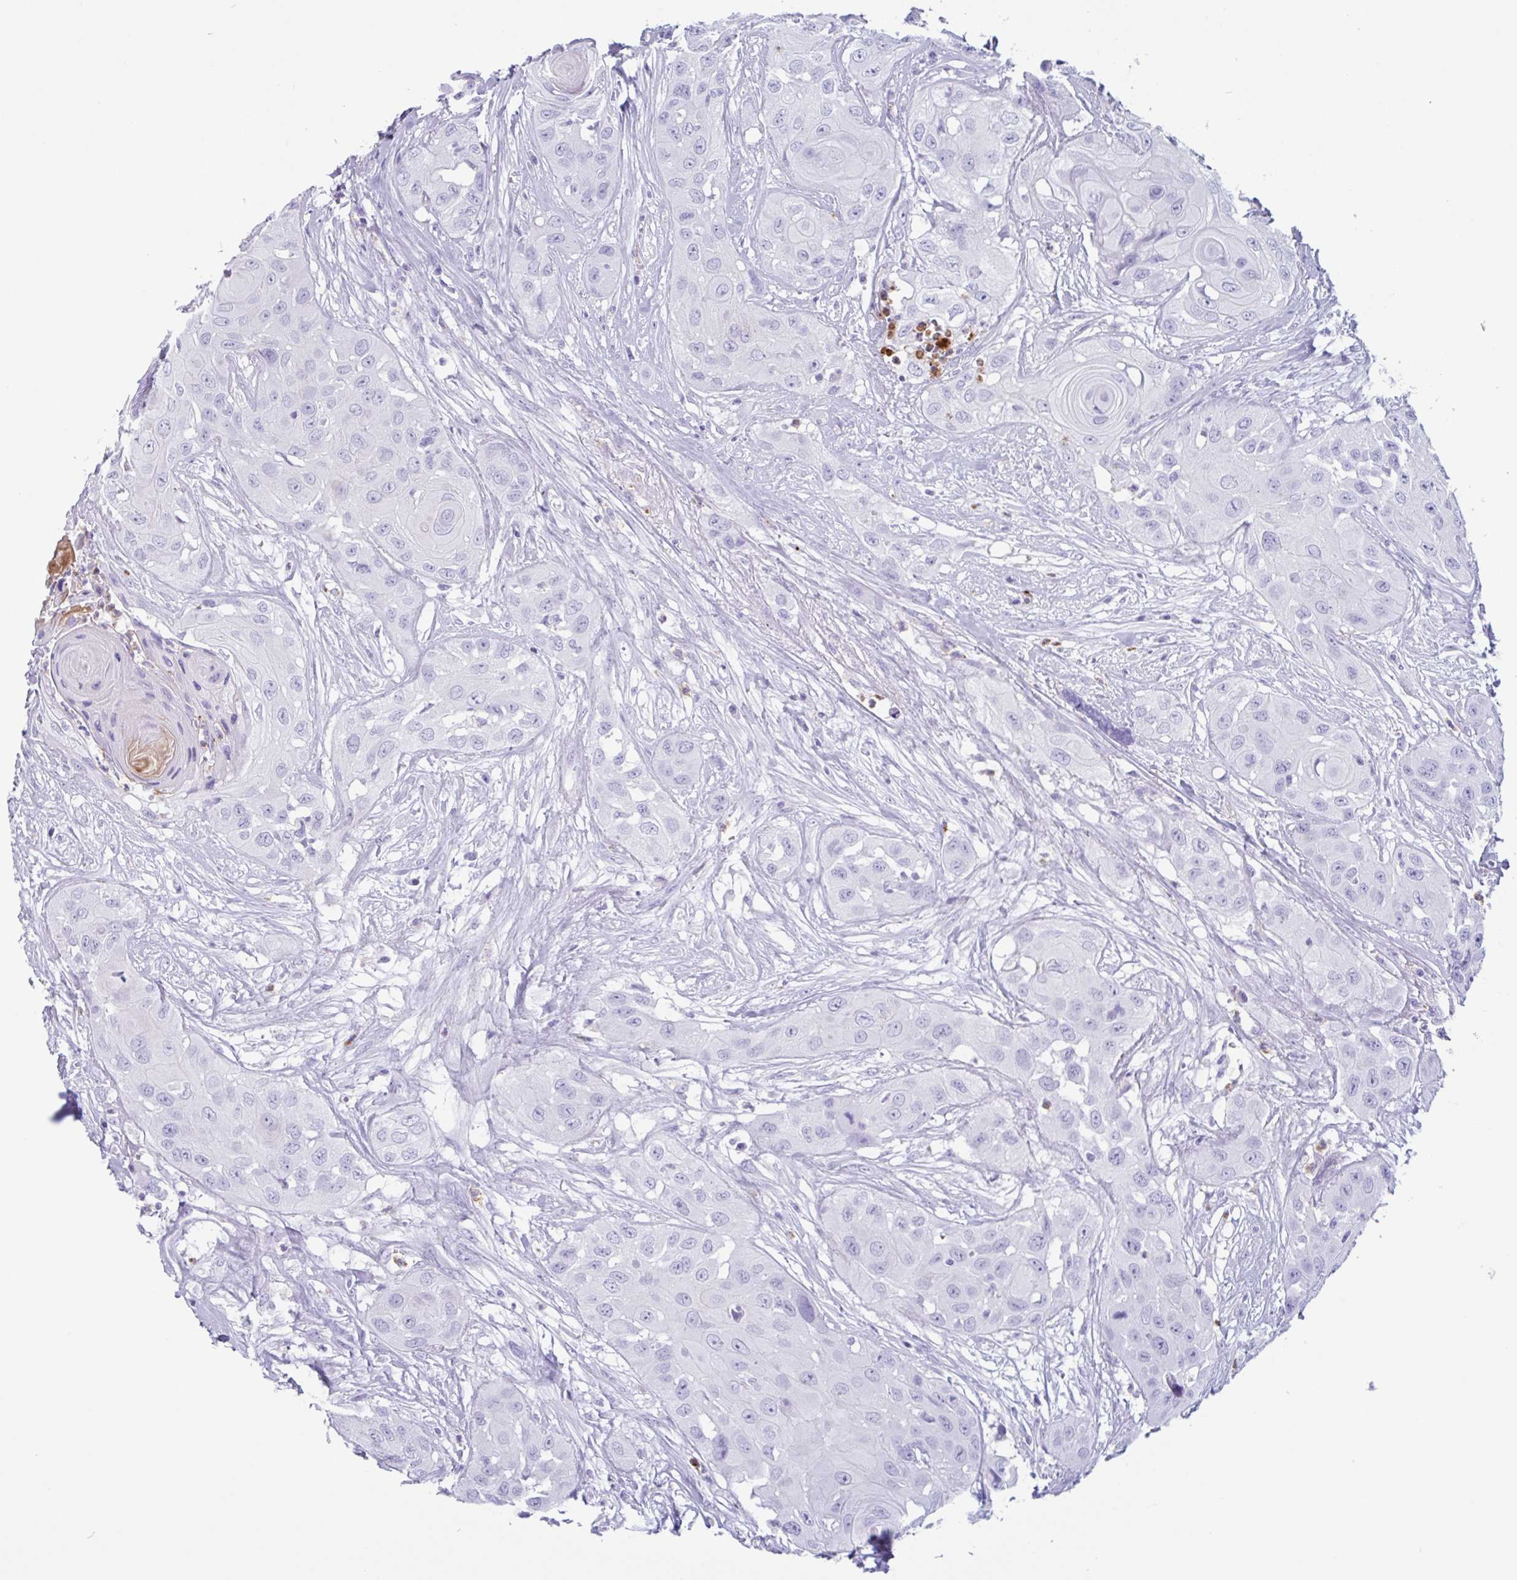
{"staining": {"intensity": "negative", "quantity": "none", "location": "none"}, "tissue": "head and neck cancer", "cell_type": "Tumor cells", "image_type": "cancer", "snomed": [{"axis": "morphology", "description": "Squamous cell carcinoma, NOS"}, {"axis": "topography", "description": "Head-Neck"}], "caption": "High power microscopy image of an IHC photomicrograph of head and neck cancer, revealing no significant positivity in tumor cells.", "gene": "DTWD2", "patient": {"sex": "male", "age": 83}}